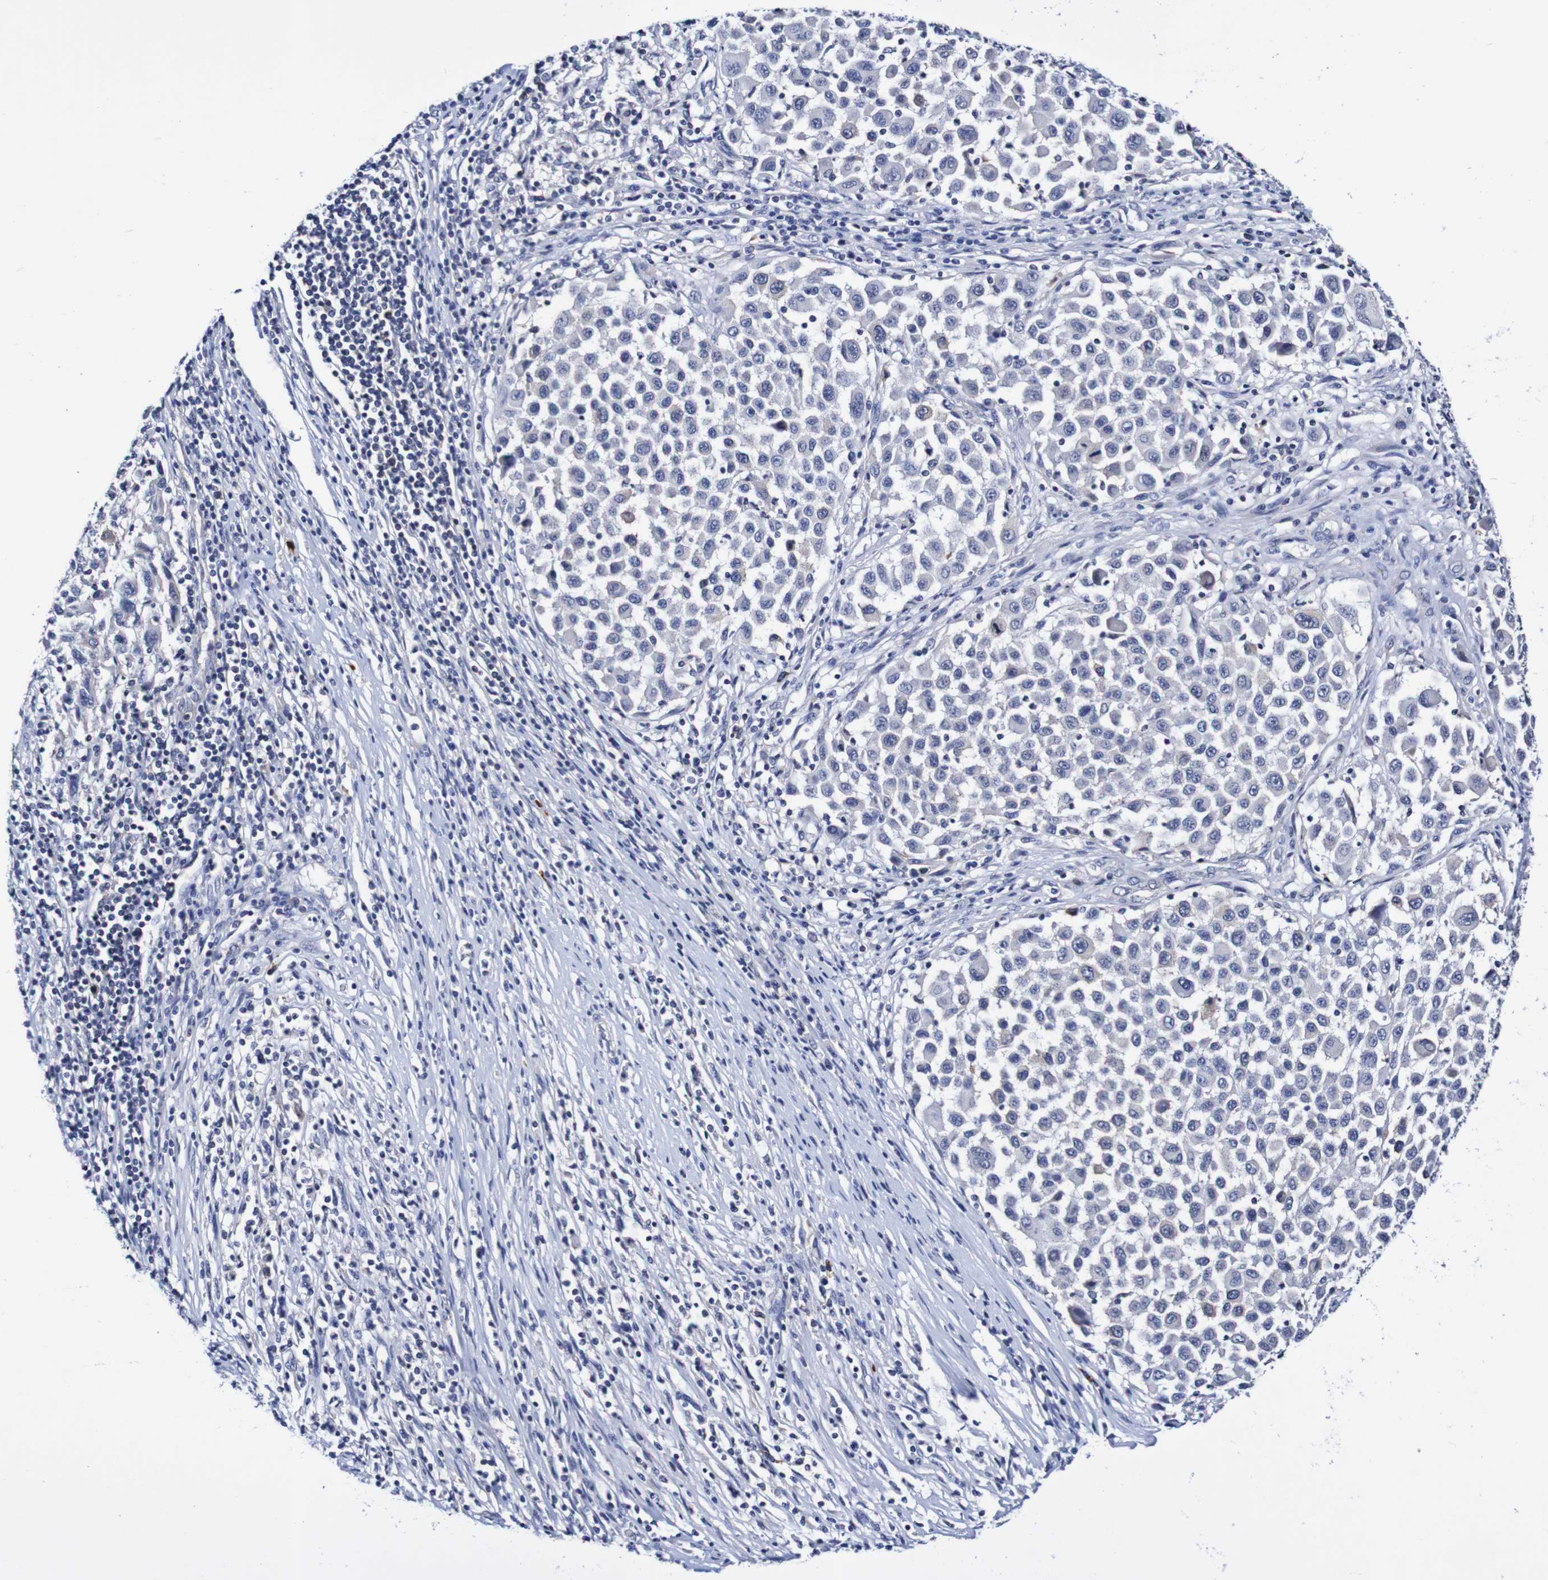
{"staining": {"intensity": "negative", "quantity": "none", "location": "none"}, "tissue": "melanoma", "cell_type": "Tumor cells", "image_type": "cancer", "snomed": [{"axis": "morphology", "description": "Malignant melanoma, Metastatic site"}, {"axis": "topography", "description": "Lymph node"}], "caption": "This is an IHC histopathology image of melanoma. There is no positivity in tumor cells.", "gene": "ACVR1C", "patient": {"sex": "male", "age": 61}}